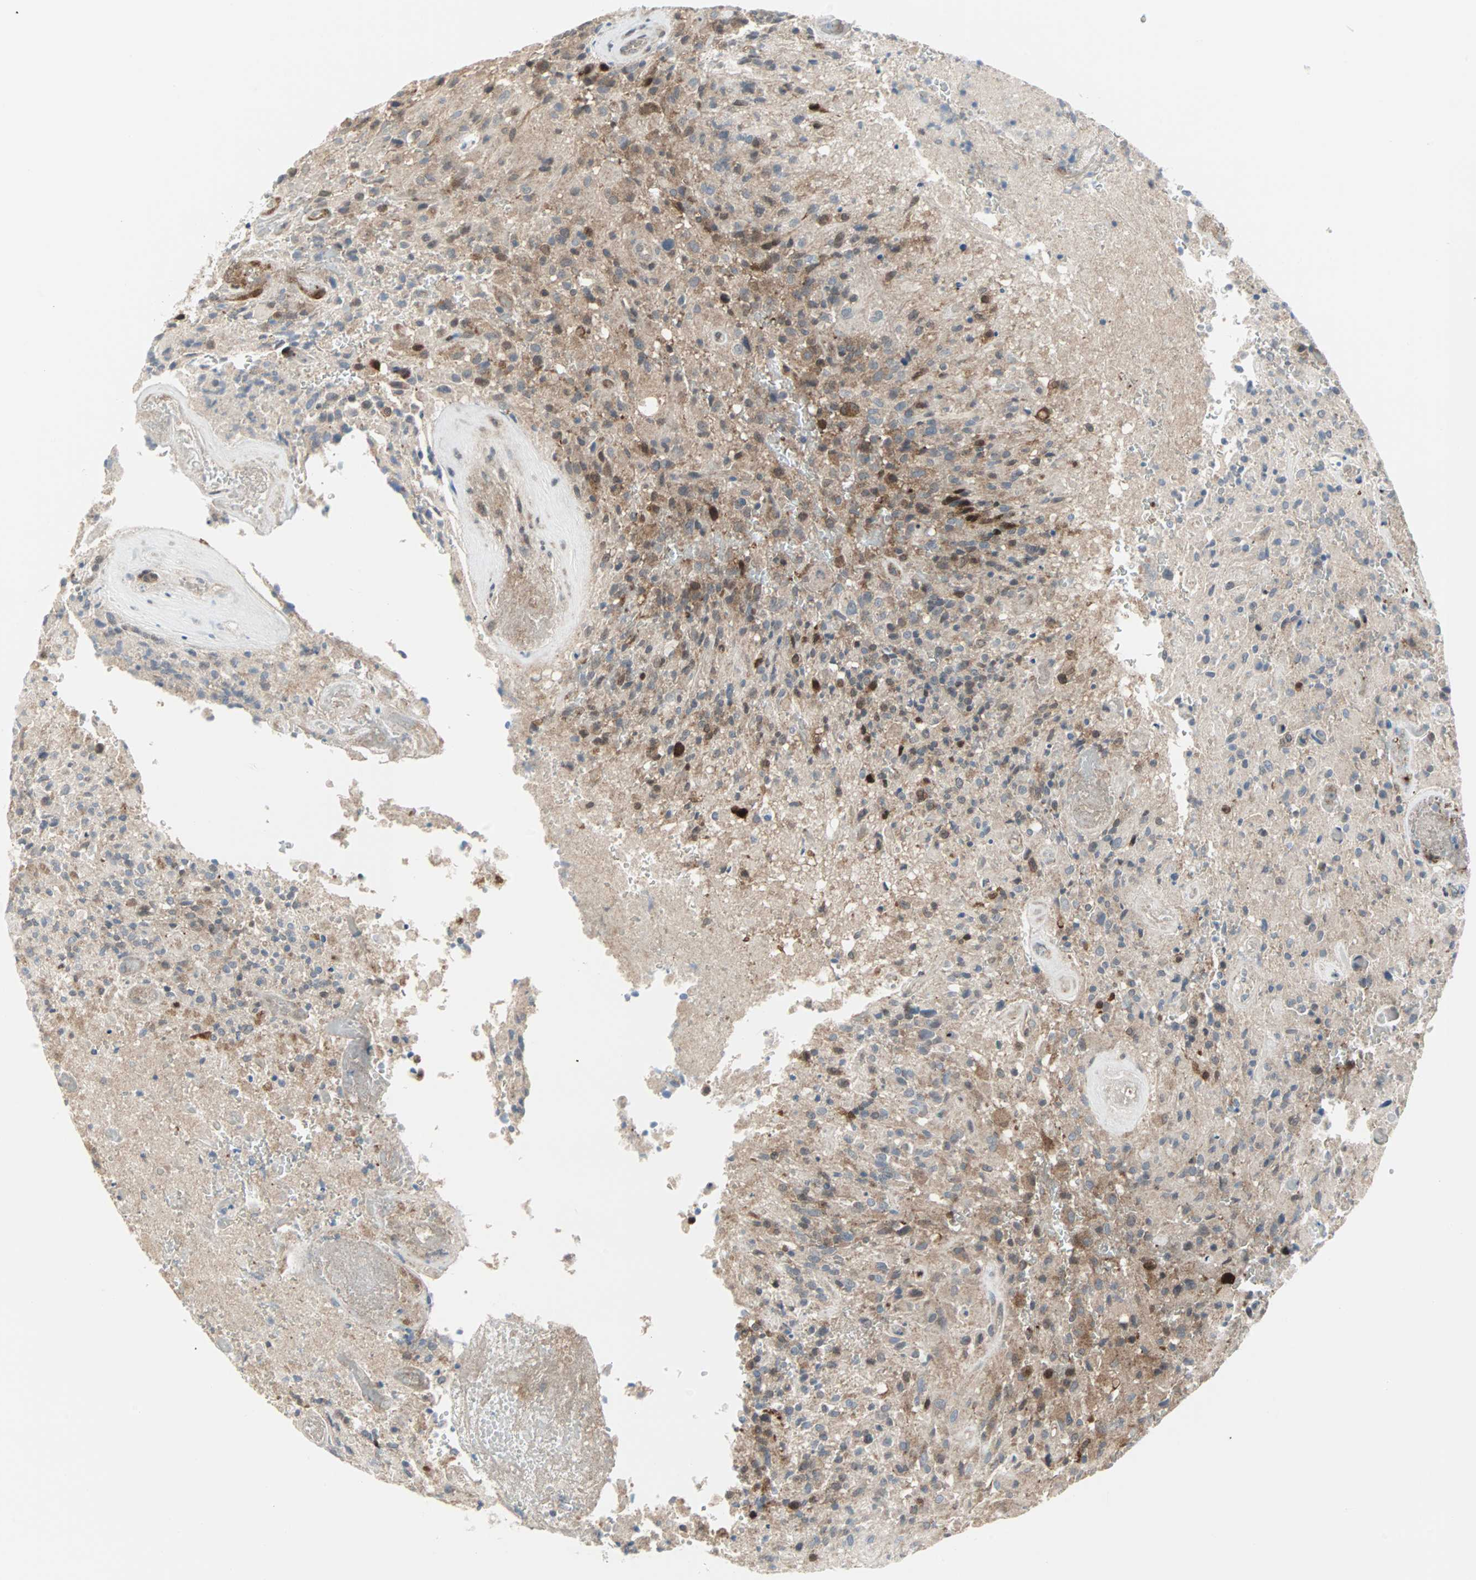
{"staining": {"intensity": "moderate", "quantity": "<25%", "location": "cytoplasmic/membranous,nuclear"}, "tissue": "glioma", "cell_type": "Tumor cells", "image_type": "cancer", "snomed": [{"axis": "morphology", "description": "Glioma, malignant, High grade"}, {"axis": "topography", "description": "Brain"}], "caption": "About <25% of tumor cells in malignant glioma (high-grade) exhibit moderate cytoplasmic/membranous and nuclear protein positivity as visualized by brown immunohistochemical staining.", "gene": "CASP3", "patient": {"sex": "male", "age": 71}}